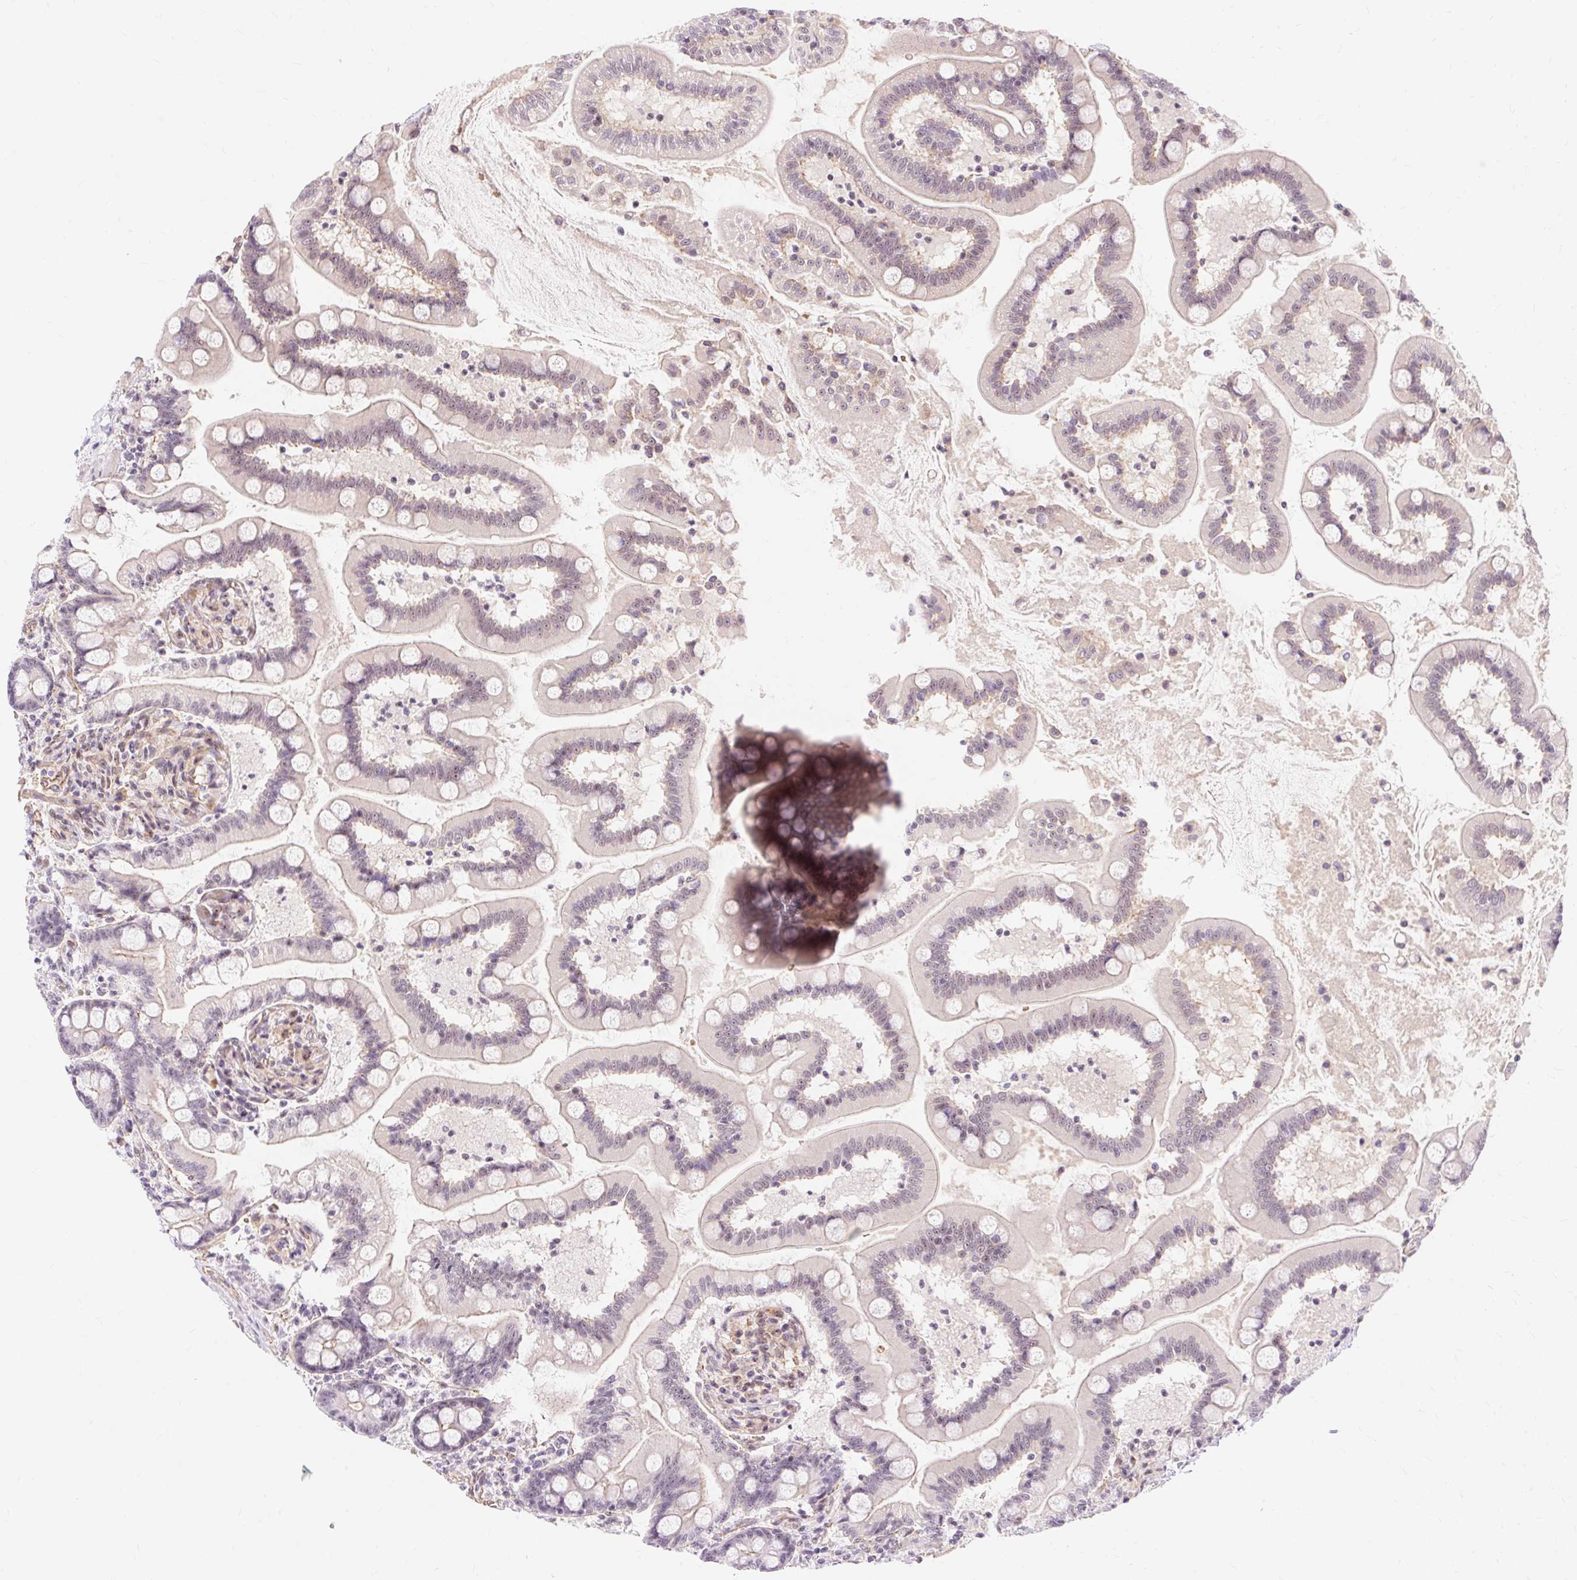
{"staining": {"intensity": "moderate", "quantity": "25%-75%", "location": "cytoplasmic/membranous,nuclear"}, "tissue": "small intestine", "cell_type": "Glandular cells", "image_type": "normal", "snomed": [{"axis": "morphology", "description": "Normal tissue, NOS"}, {"axis": "topography", "description": "Small intestine"}], "caption": "Moderate cytoplasmic/membranous,nuclear expression is appreciated in about 25%-75% of glandular cells in benign small intestine.", "gene": "OBP2A", "patient": {"sex": "female", "age": 64}}